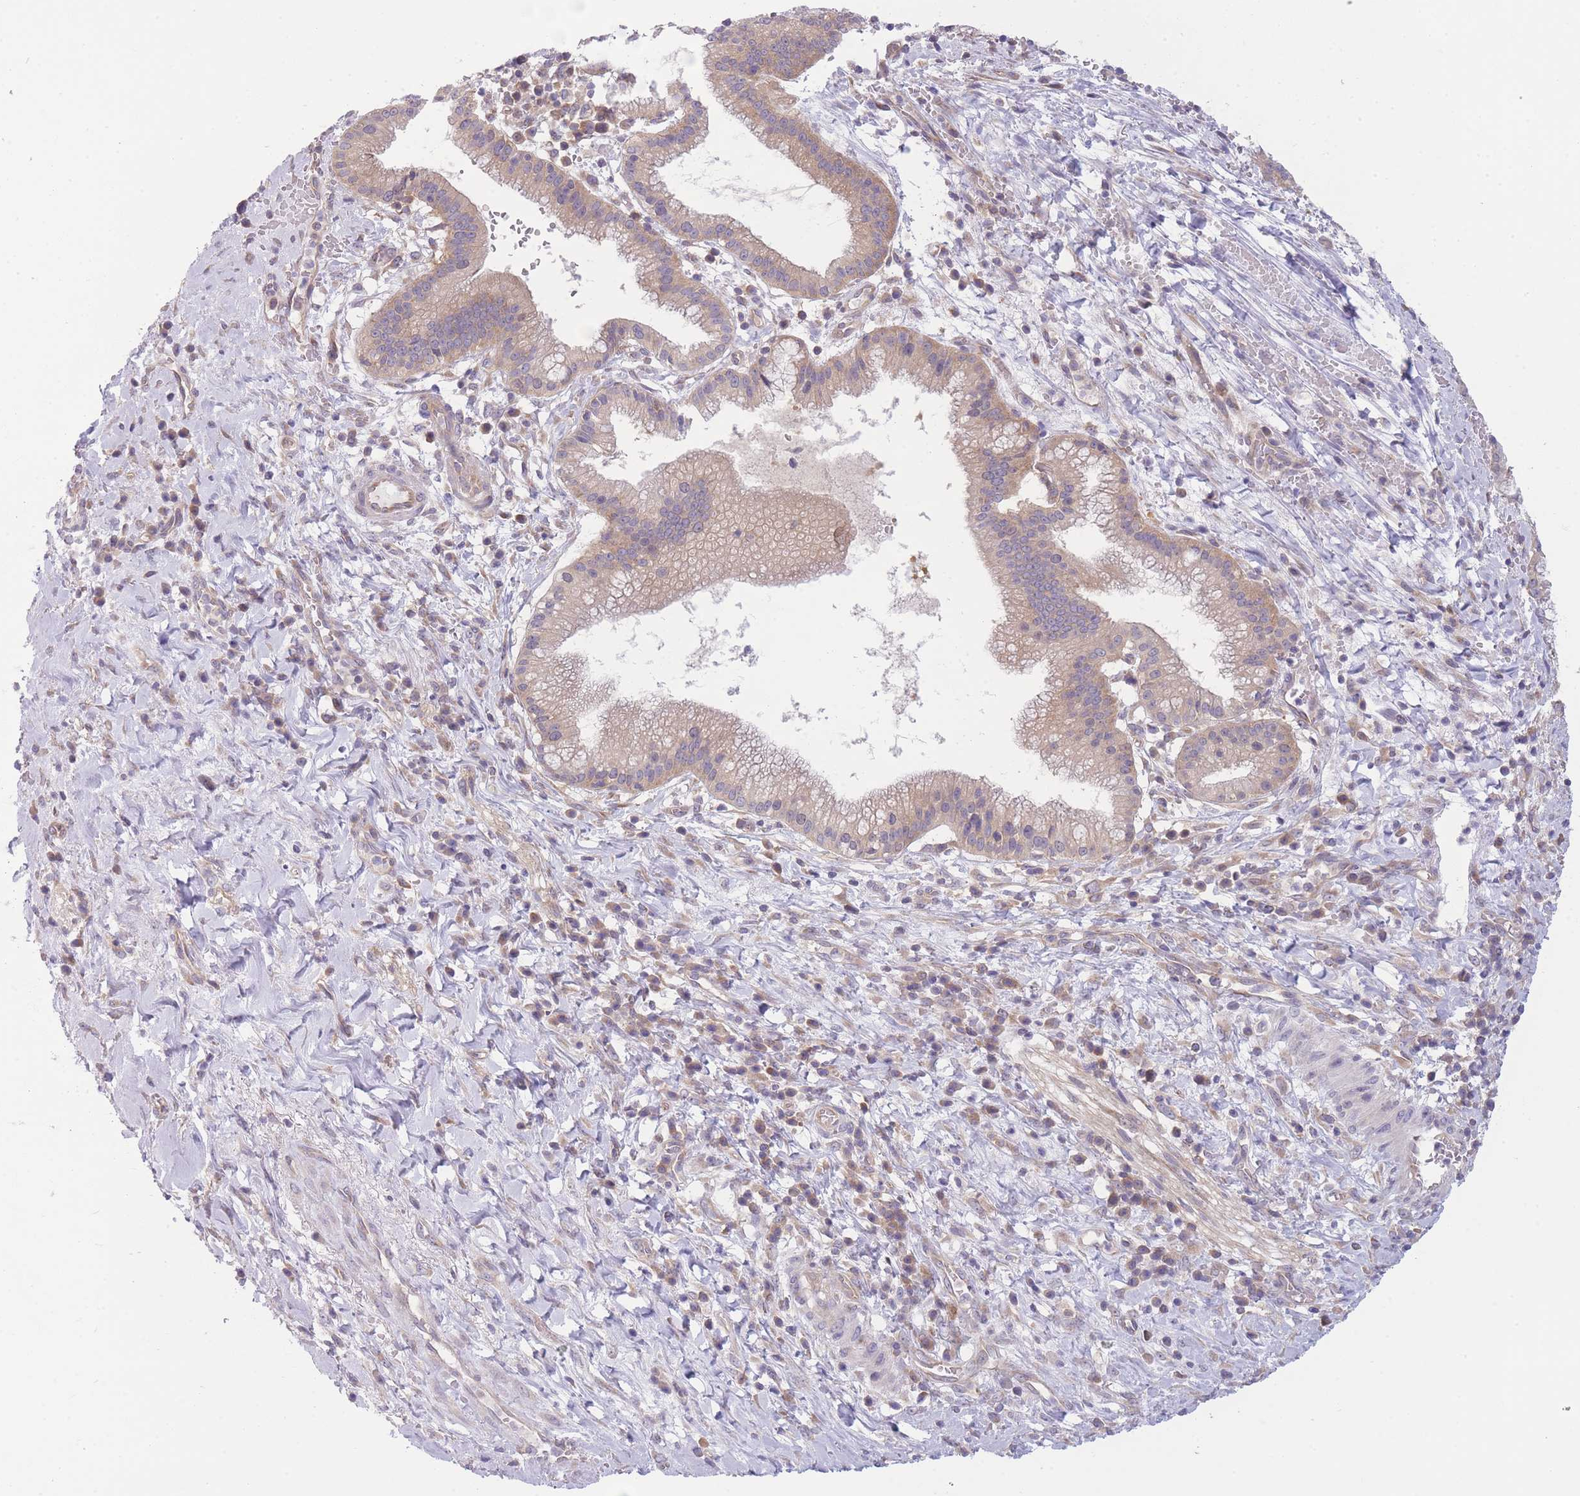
{"staining": {"intensity": "weak", "quantity": "<25%", "location": "cytoplasmic/membranous"}, "tissue": "pancreatic cancer", "cell_type": "Tumor cells", "image_type": "cancer", "snomed": [{"axis": "morphology", "description": "Adenocarcinoma, NOS"}, {"axis": "topography", "description": "Pancreas"}], "caption": "This is a histopathology image of immunohistochemistry staining of adenocarcinoma (pancreatic), which shows no expression in tumor cells.", "gene": "PFDN6", "patient": {"sex": "male", "age": 72}}